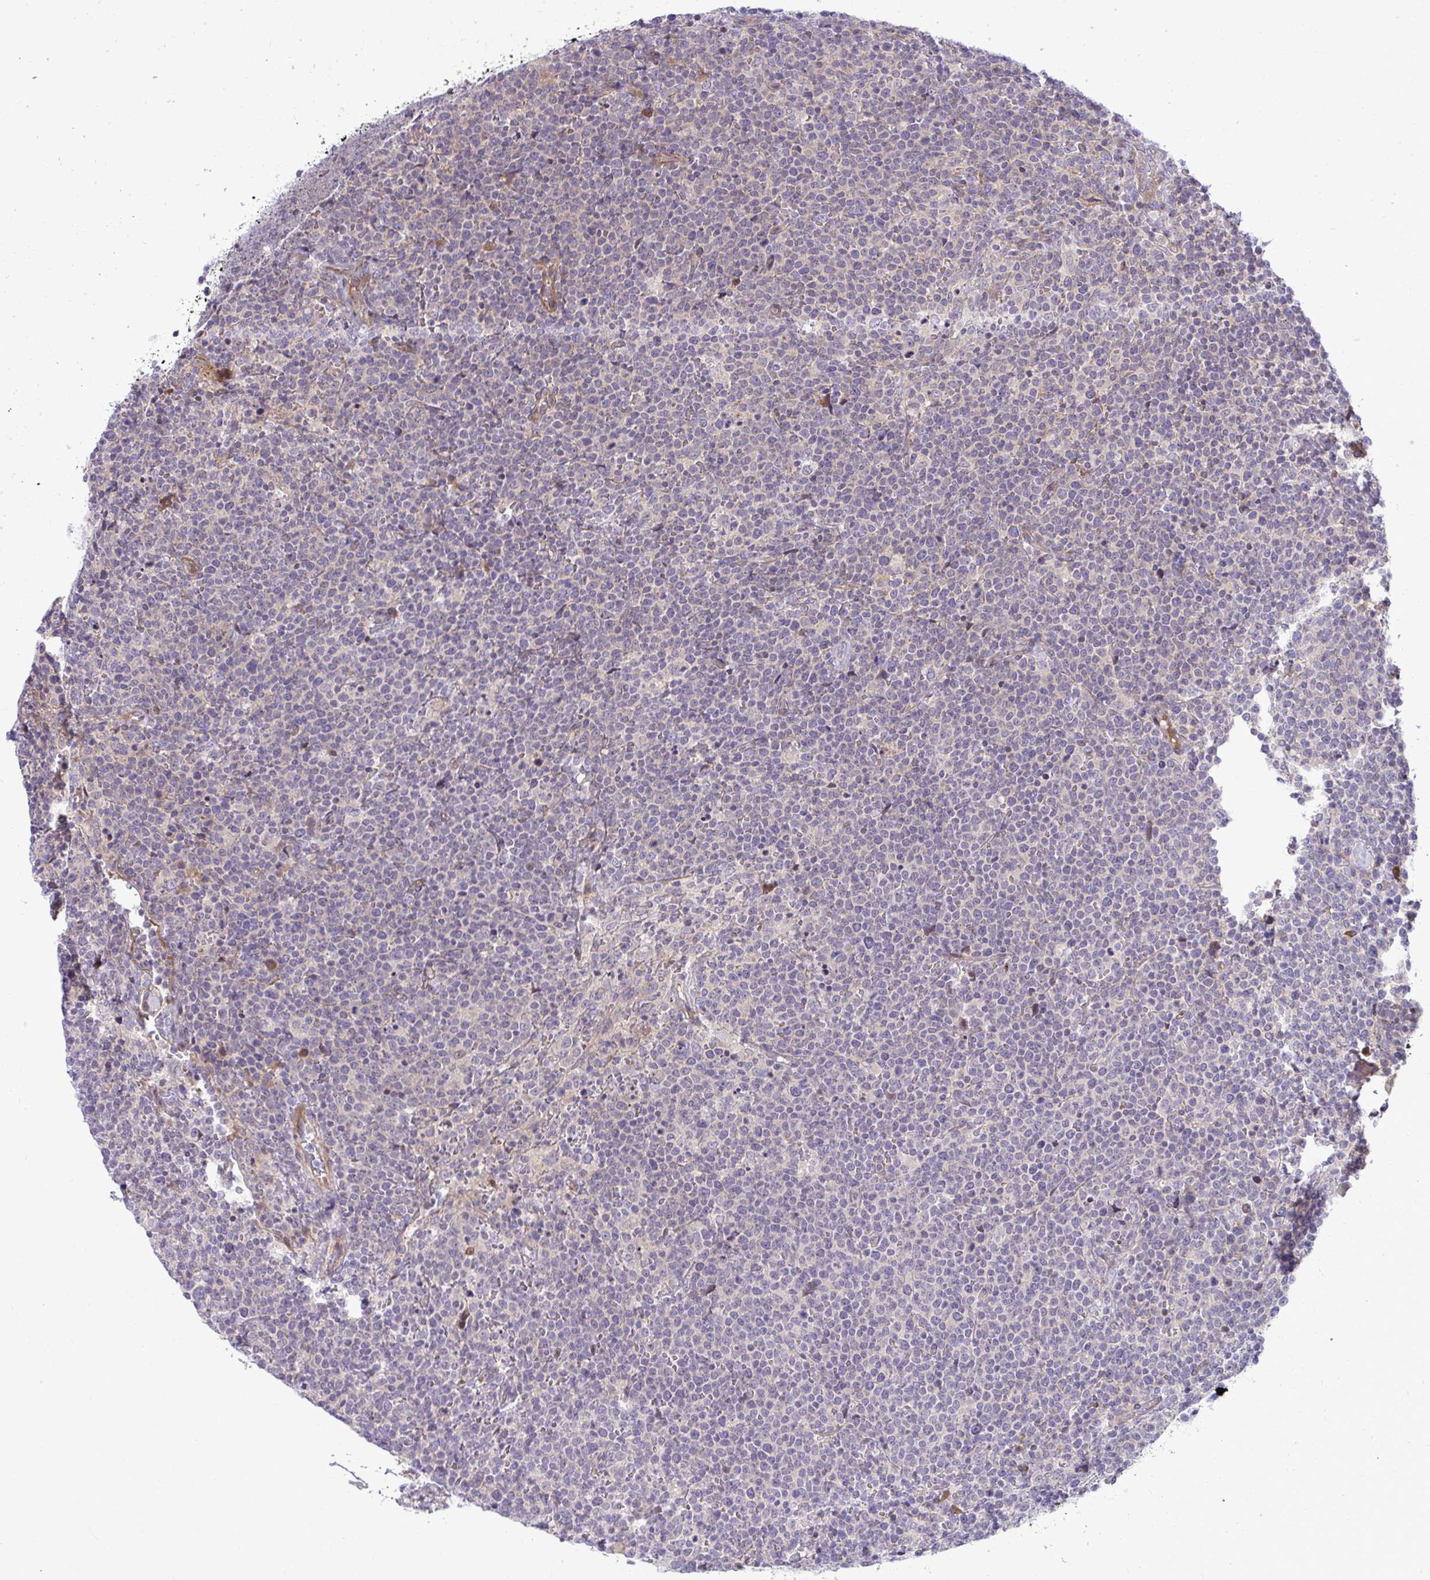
{"staining": {"intensity": "negative", "quantity": "none", "location": "none"}, "tissue": "lymphoma", "cell_type": "Tumor cells", "image_type": "cancer", "snomed": [{"axis": "morphology", "description": "Malignant lymphoma, non-Hodgkin's type, High grade"}, {"axis": "topography", "description": "Lymph node"}], "caption": "Human high-grade malignant lymphoma, non-Hodgkin's type stained for a protein using immunohistochemistry (IHC) reveals no expression in tumor cells.", "gene": "ZSCAN9", "patient": {"sex": "male", "age": 61}}